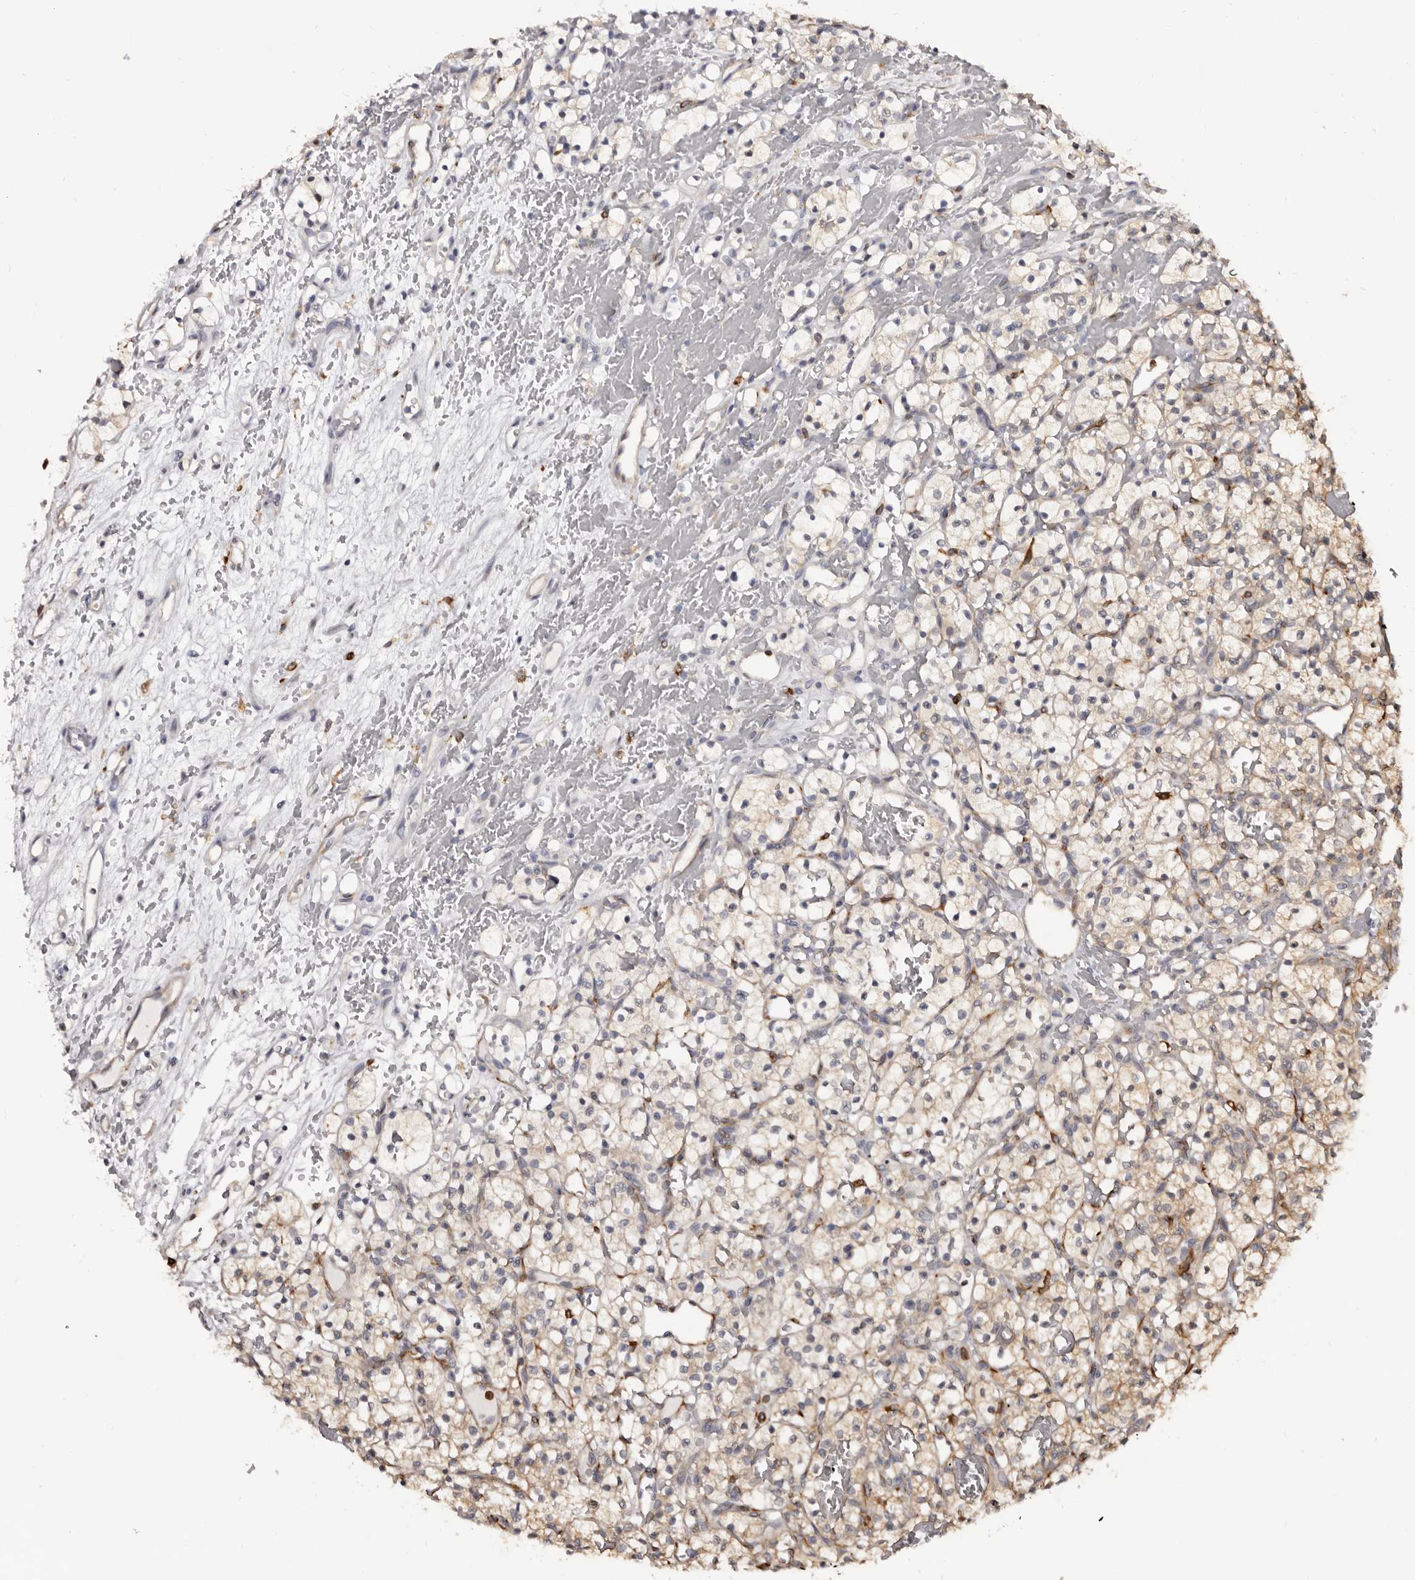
{"staining": {"intensity": "weak", "quantity": "25%-75%", "location": "cytoplasmic/membranous"}, "tissue": "renal cancer", "cell_type": "Tumor cells", "image_type": "cancer", "snomed": [{"axis": "morphology", "description": "Adenocarcinoma, NOS"}, {"axis": "topography", "description": "Kidney"}], "caption": "Protein staining of adenocarcinoma (renal) tissue exhibits weak cytoplasmic/membranous staining in about 25%-75% of tumor cells. (Brightfield microscopy of DAB IHC at high magnification).", "gene": "TNNI1", "patient": {"sex": "female", "age": 57}}